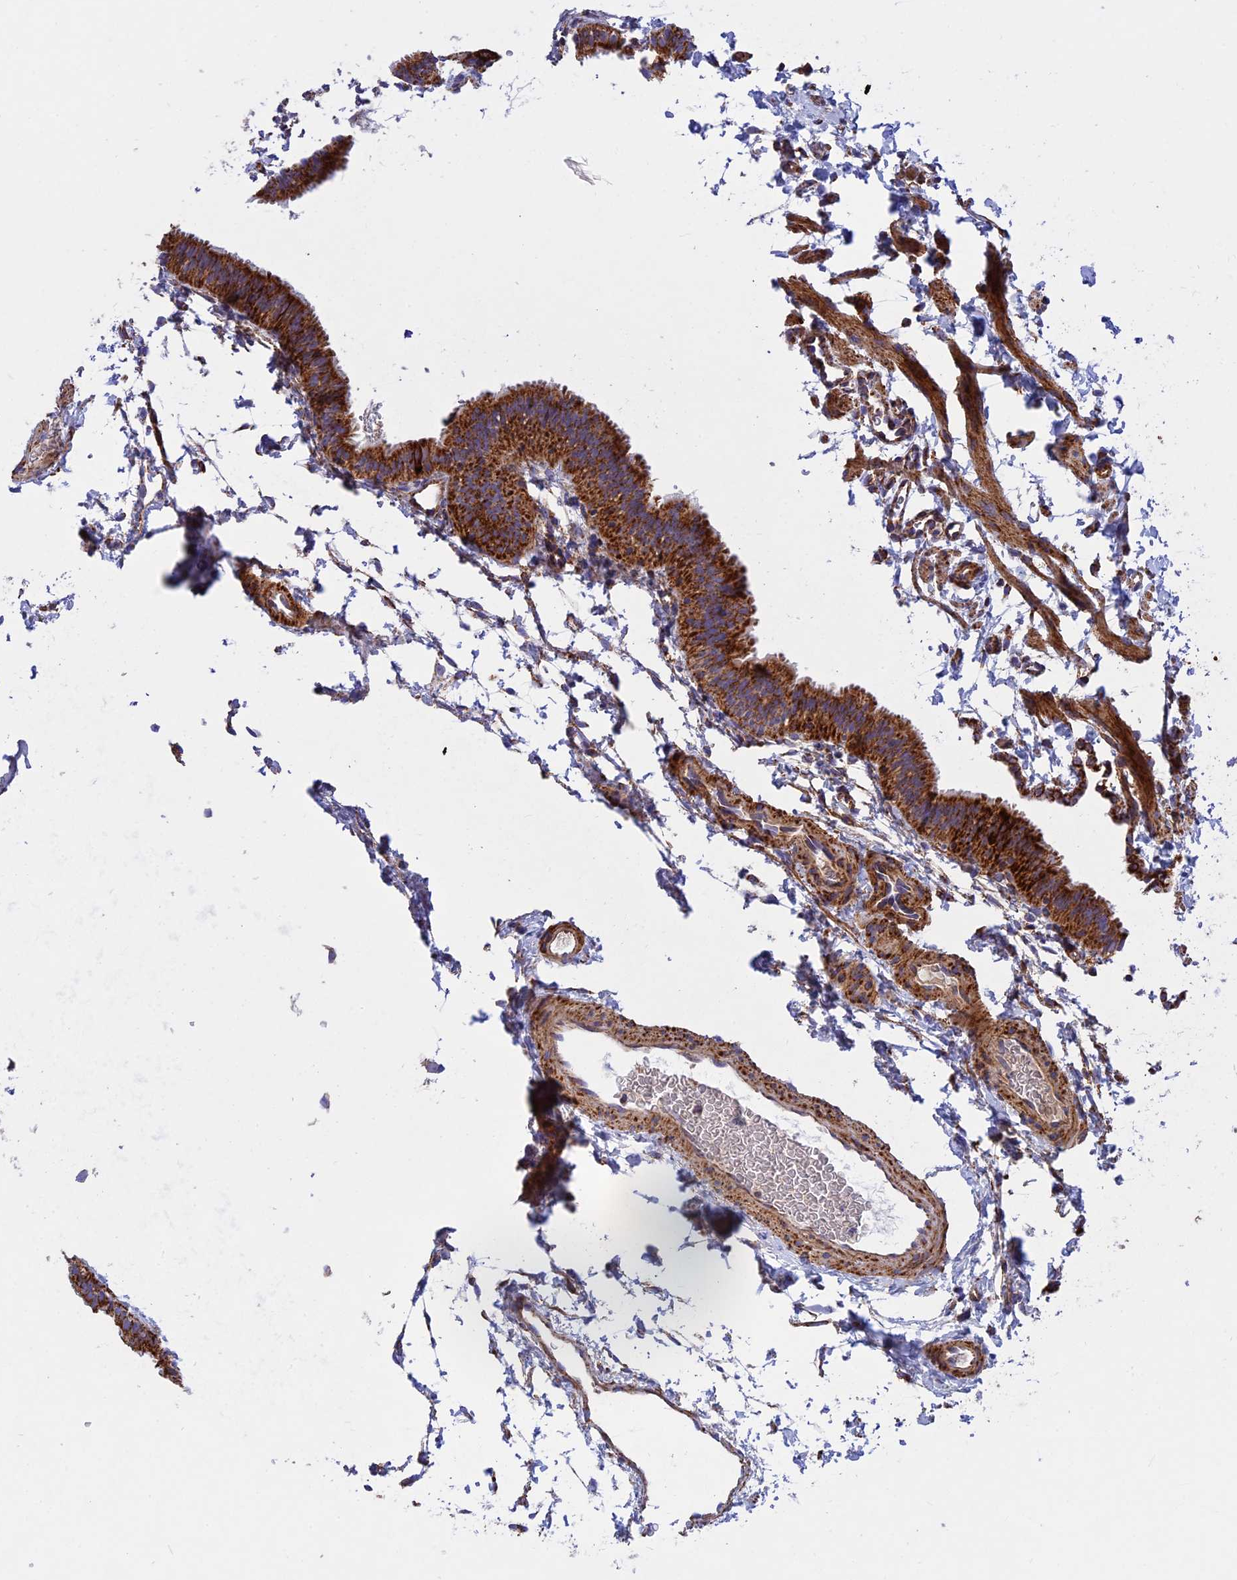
{"staining": {"intensity": "strong", "quantity": ">75%", "location": "cytoplasmic/membranous"}, "tissue": "fallopian tube", "cell_type": "Glandular cells", "image_type": "normal", "snomed": [{"axis": "morphology", "description": "Normal tissue, NOS"}, {"axis": "topography", "description": "Fallopian tube"}], "caption": "A brown stain shows strong cytoplasmic/membranous staining of a protein in glandular cells of normal fallopian tube.", "gene": "UQCRB", "patient": {"sex": "female", "age": 35}}